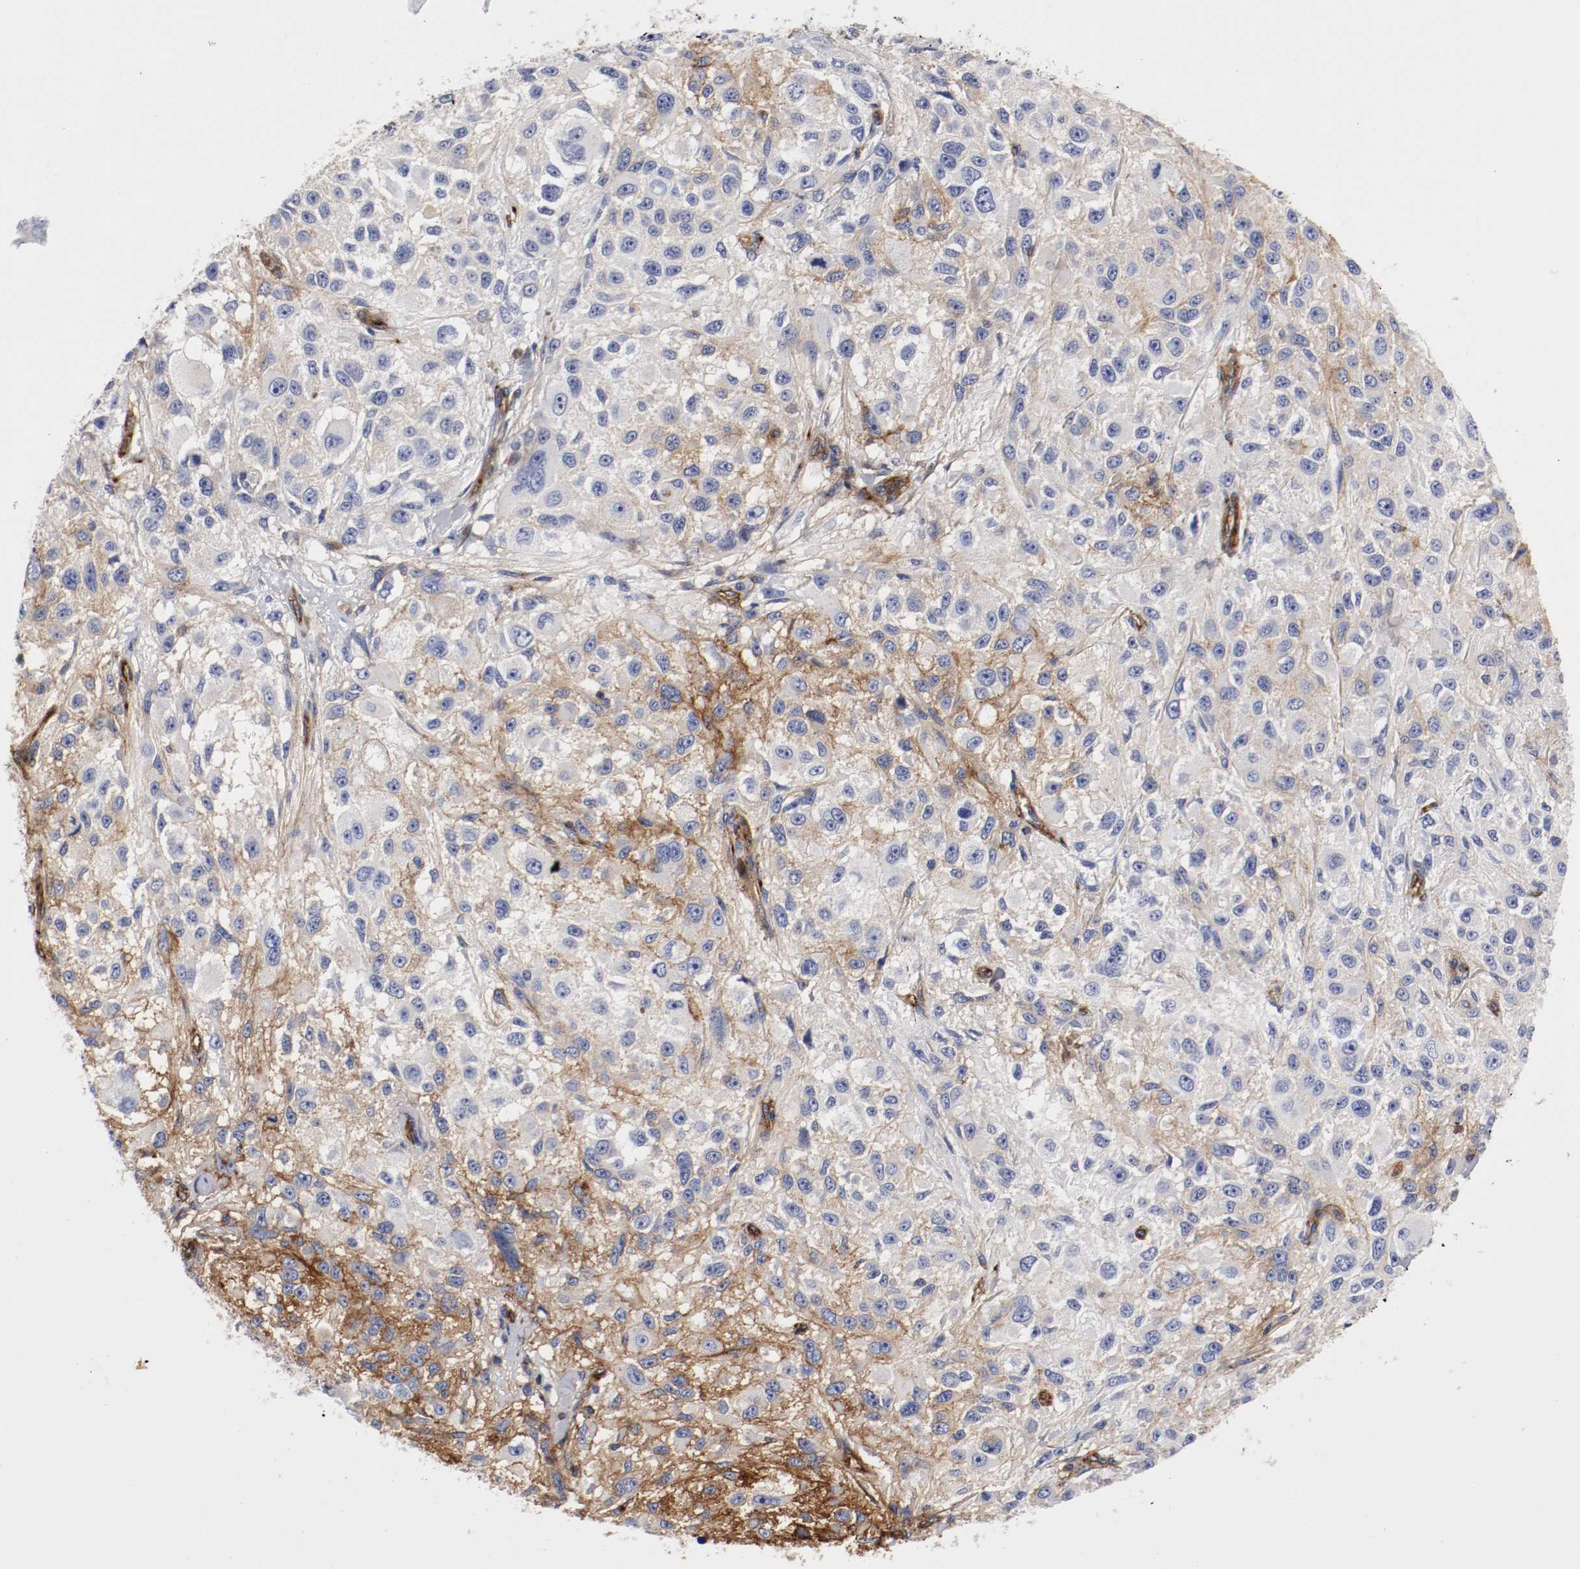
{"staining": {"intensity": "moderate", "quantity": "25%-75%", "location": "cytoplasmic/membranous"}, "tissue": "melanoma", "cell_type": "Tumor cells", "image_type": "cancer", "snomed": [{"axis": "morphology", "description": "Necrosis, NOS"}, {"axis": "morphology", "description": "Malignant melanoma, NOS"}, {"axis": "topography", "description": "Skin"}], "caption": "A histopathology image of melanoma stained for a protein exhibits moderate cytoplasmic/membranous brown staining in tumor cells.", "gene": "IFITM1", "patient": {"sex": "female", "age": 87}}